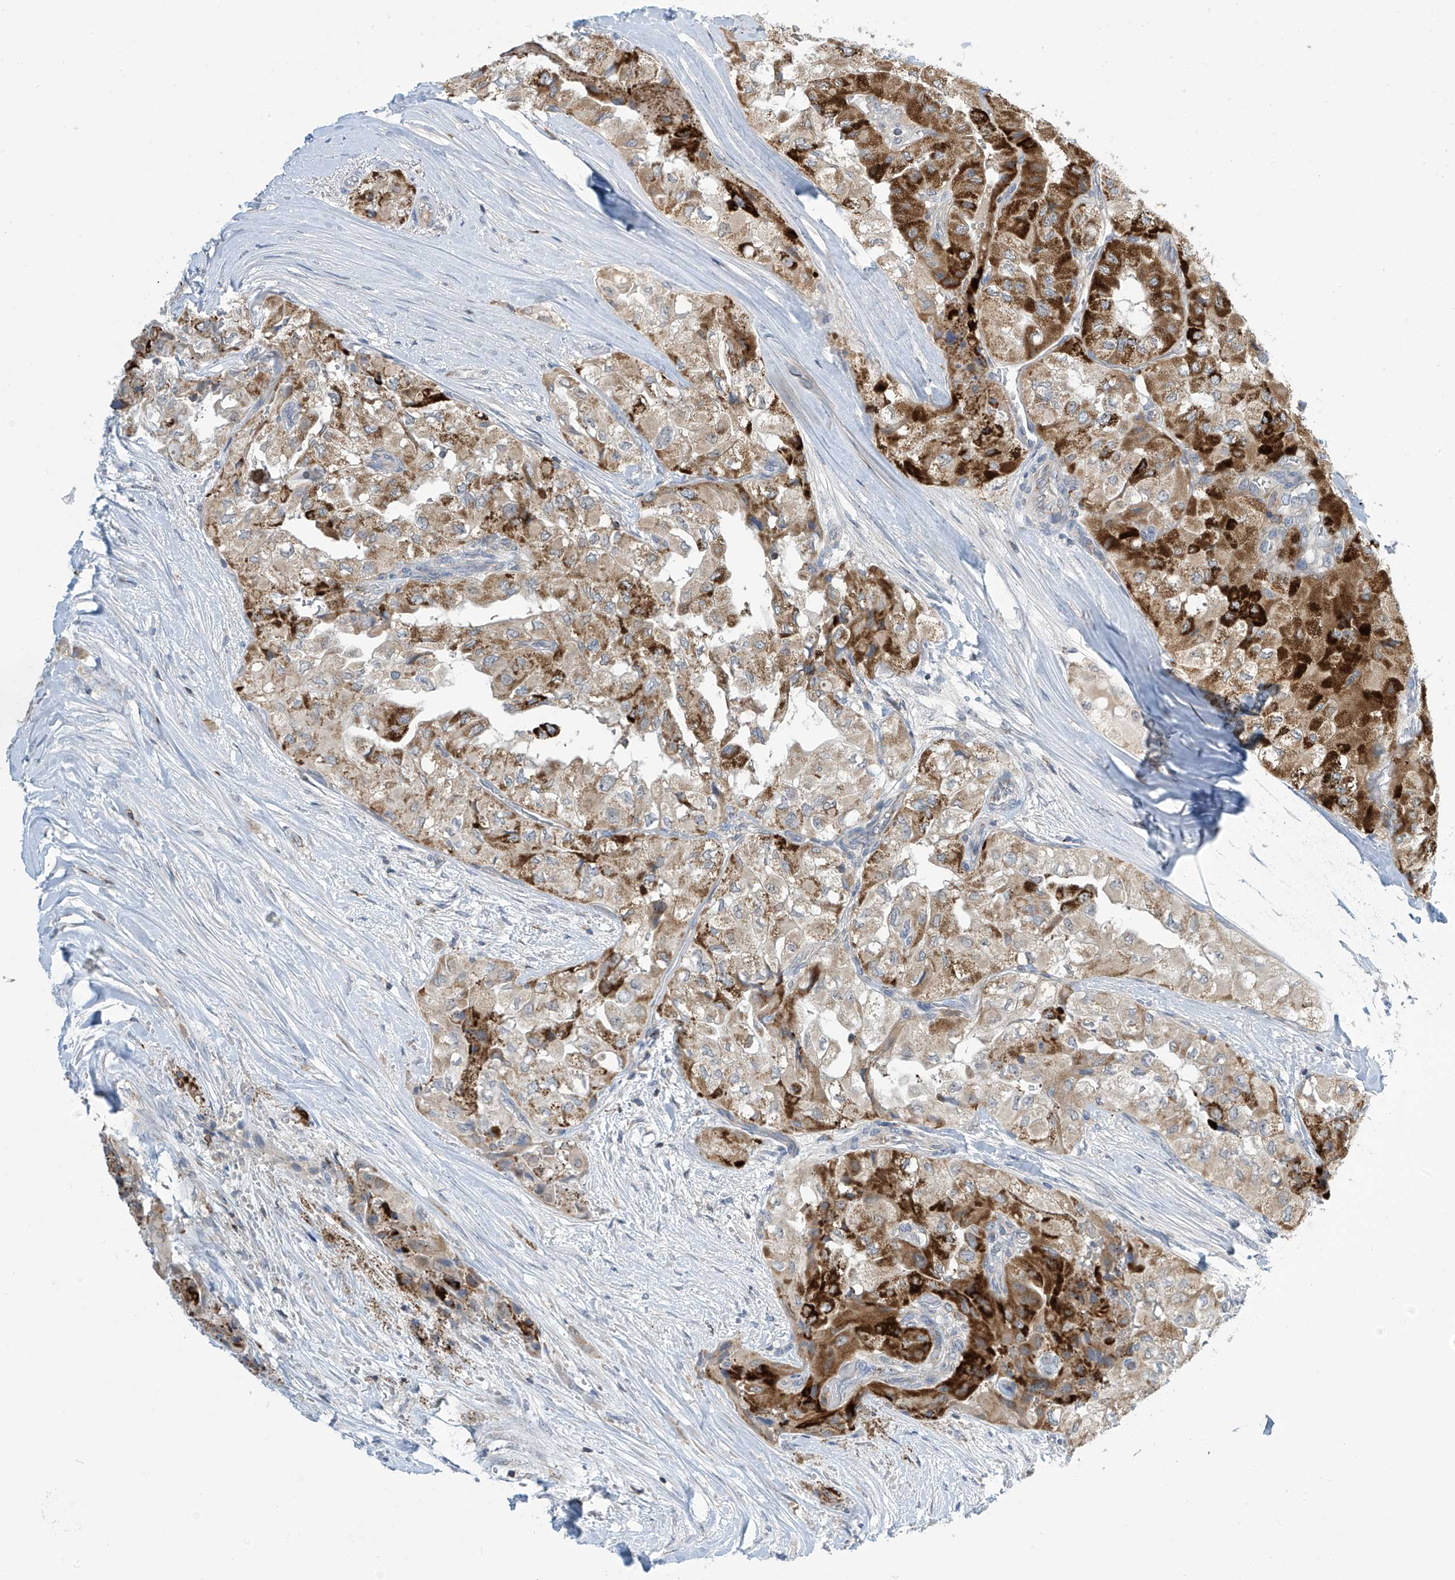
{"staining": {"intensity": "strong", "quantity": "25%-75%", "location": "cytoplasmic/membranous"}, "tissue": "thyroid cancer", "cell_type": "Tumor cells", "image_type": "cancer", "snomed": [{"axis": "morphology", "description": "Papillary adenocarcinoma, NOS"}, {"axis": "topography", "description": "Thyroid gland"}], "caption": "Tumor cells exhibit high levels of strong cytoplasmic/membranous positivity in about 25%-75% of cells in human thyroid papillary adenocarcinoma. (Brightfield microscopy of DAB IHC at high magnification).", "gene": "IBA57", "patient": {"sex": "female", "age": 59}}